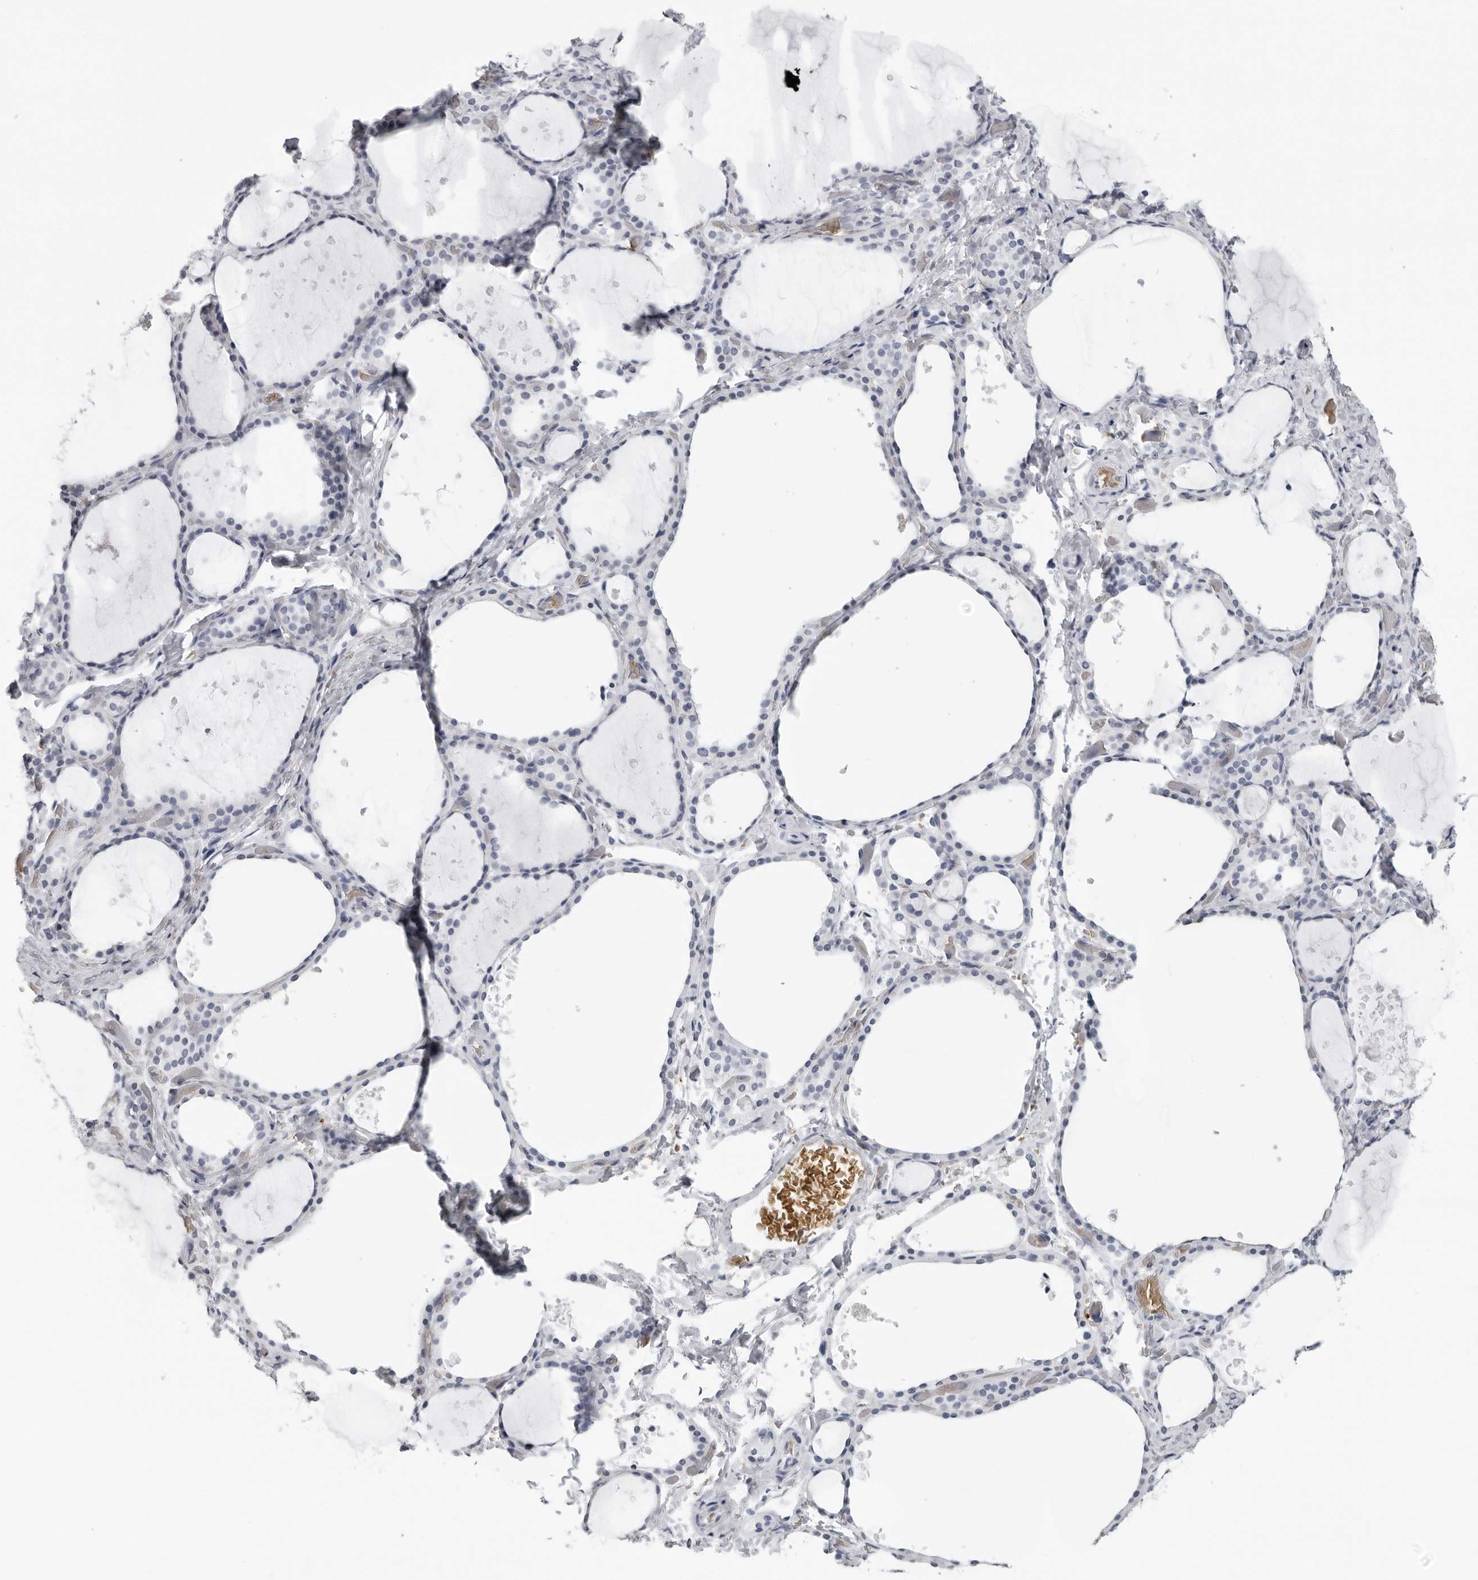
{"staining": {"intensity": "negative", "quantity": "none", "location": "none"}, "tissue": "thyroid gland", "cell_type": "Glandular cells", "image_type": "normal", "snomed": [{"axis": "morphology", "description": "Normal tissue, NOS"}, {"axis": "topography", "description": "Thyroid gland"}], "caption": "DAB immunohistochemical staining of normal human thyroid gland reveals no significant expression in glandular cells. Nuclei are stained in blue.", "gene": "EPB41", "patient": {"sex": "female", "age": 44}}